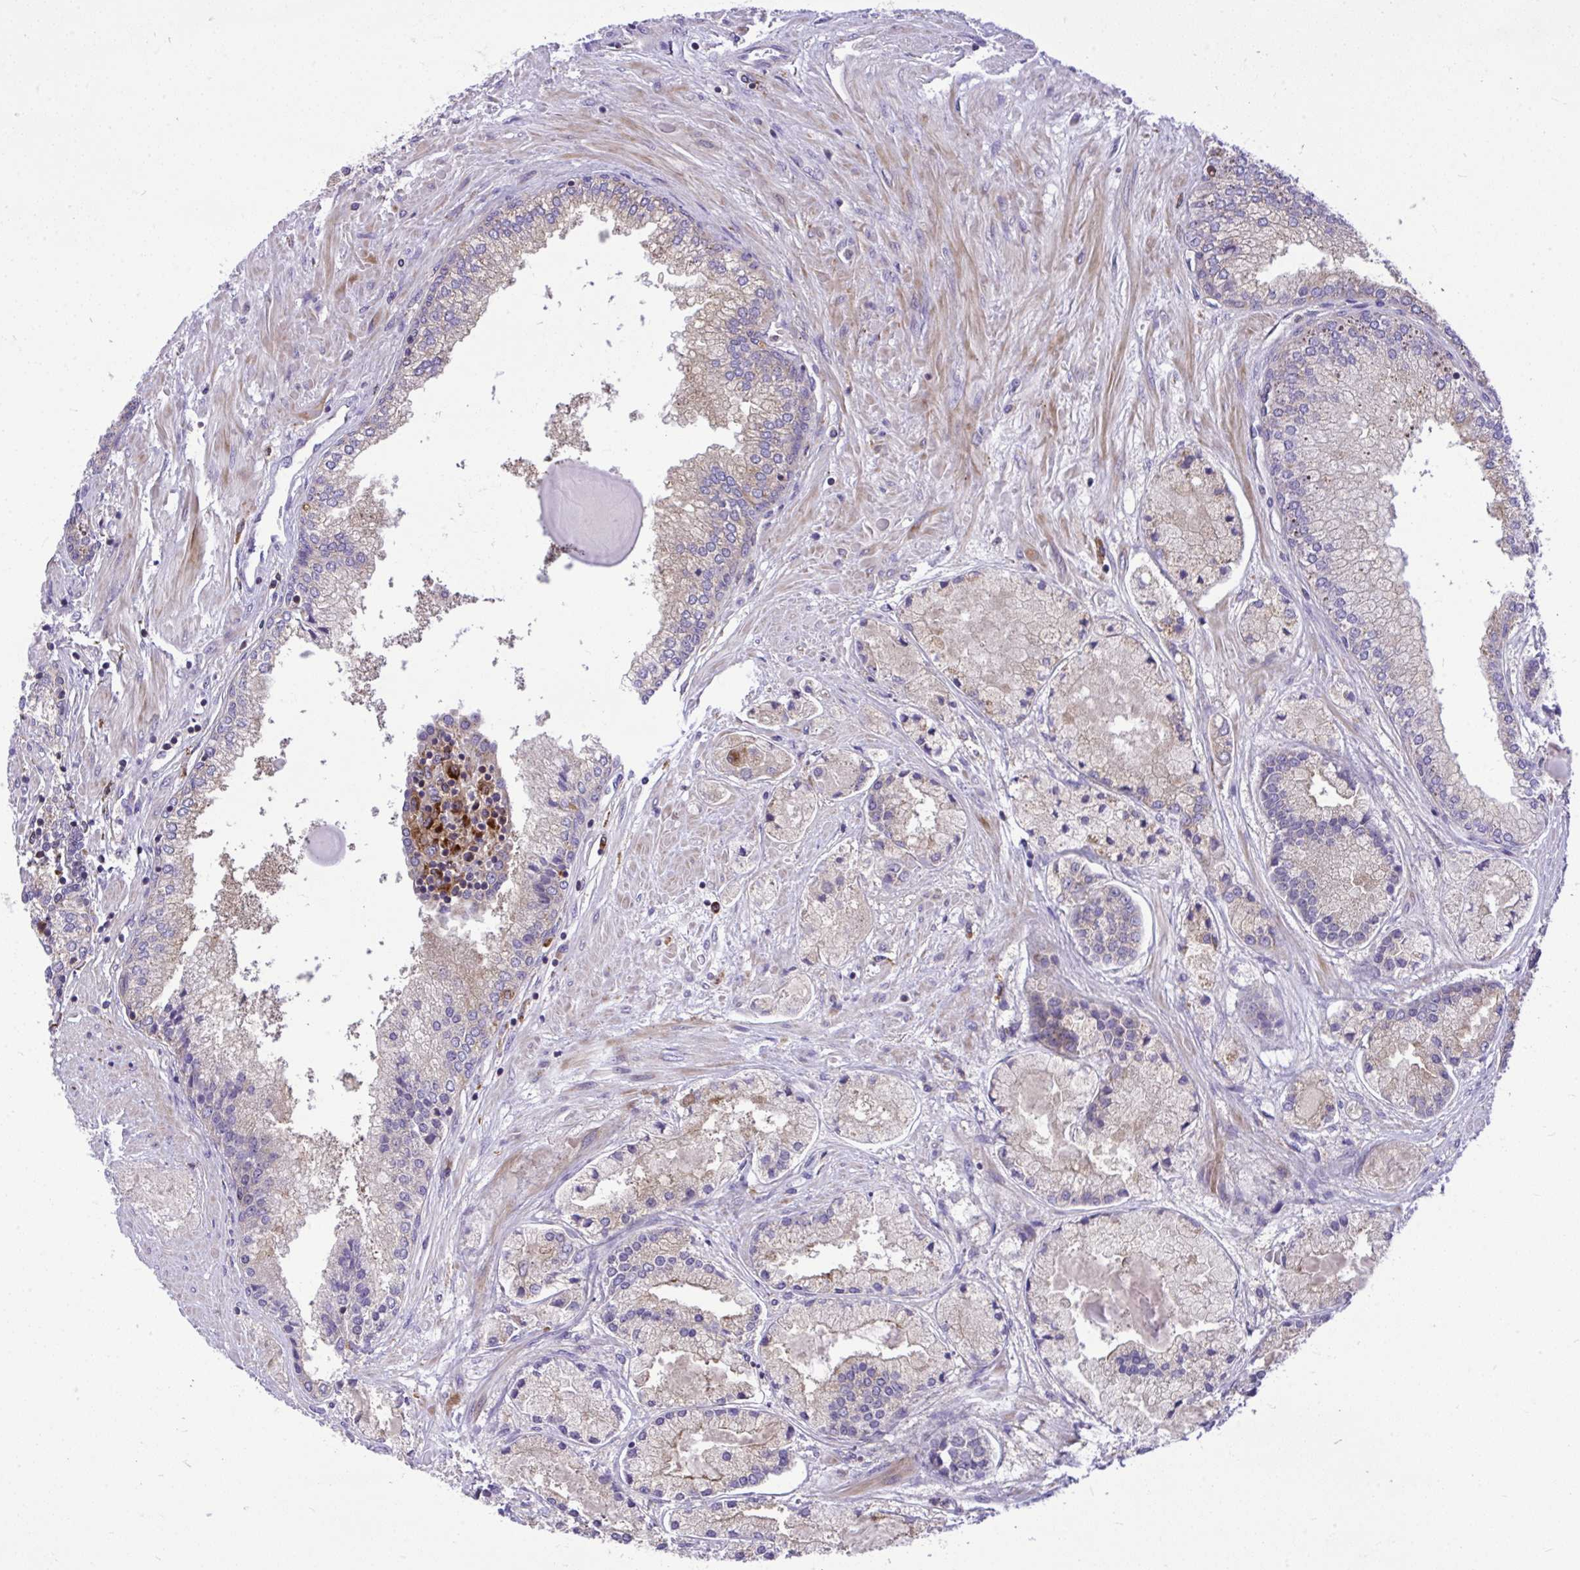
{"staining": {"intensity": "weak", "quantity": "<25%", "location": "cytoplasmic/membranous"}, "tissue": "prostate cancer", "cell_type": "Tumor cells", "image_type": "cancer", "snomed": [{"axis": "morphology", "description": "Adenocarcinoma, High grade"}, {"axis": "topography", "description": "Prostate"}], "caption": "Immunohistochemistry image of human prostate high-grade adenocarcinoma stained for a protein (brown), which demonstrates no expression in tumor cells. Brightfield microscopy of IHC stained with DAB (3,3'-diaminobenzidine) (brown) and hematoxylin (blue), captured at high magnification.", "gene": "PAIP2", "patient": {"sex": "male", "age": 67}}